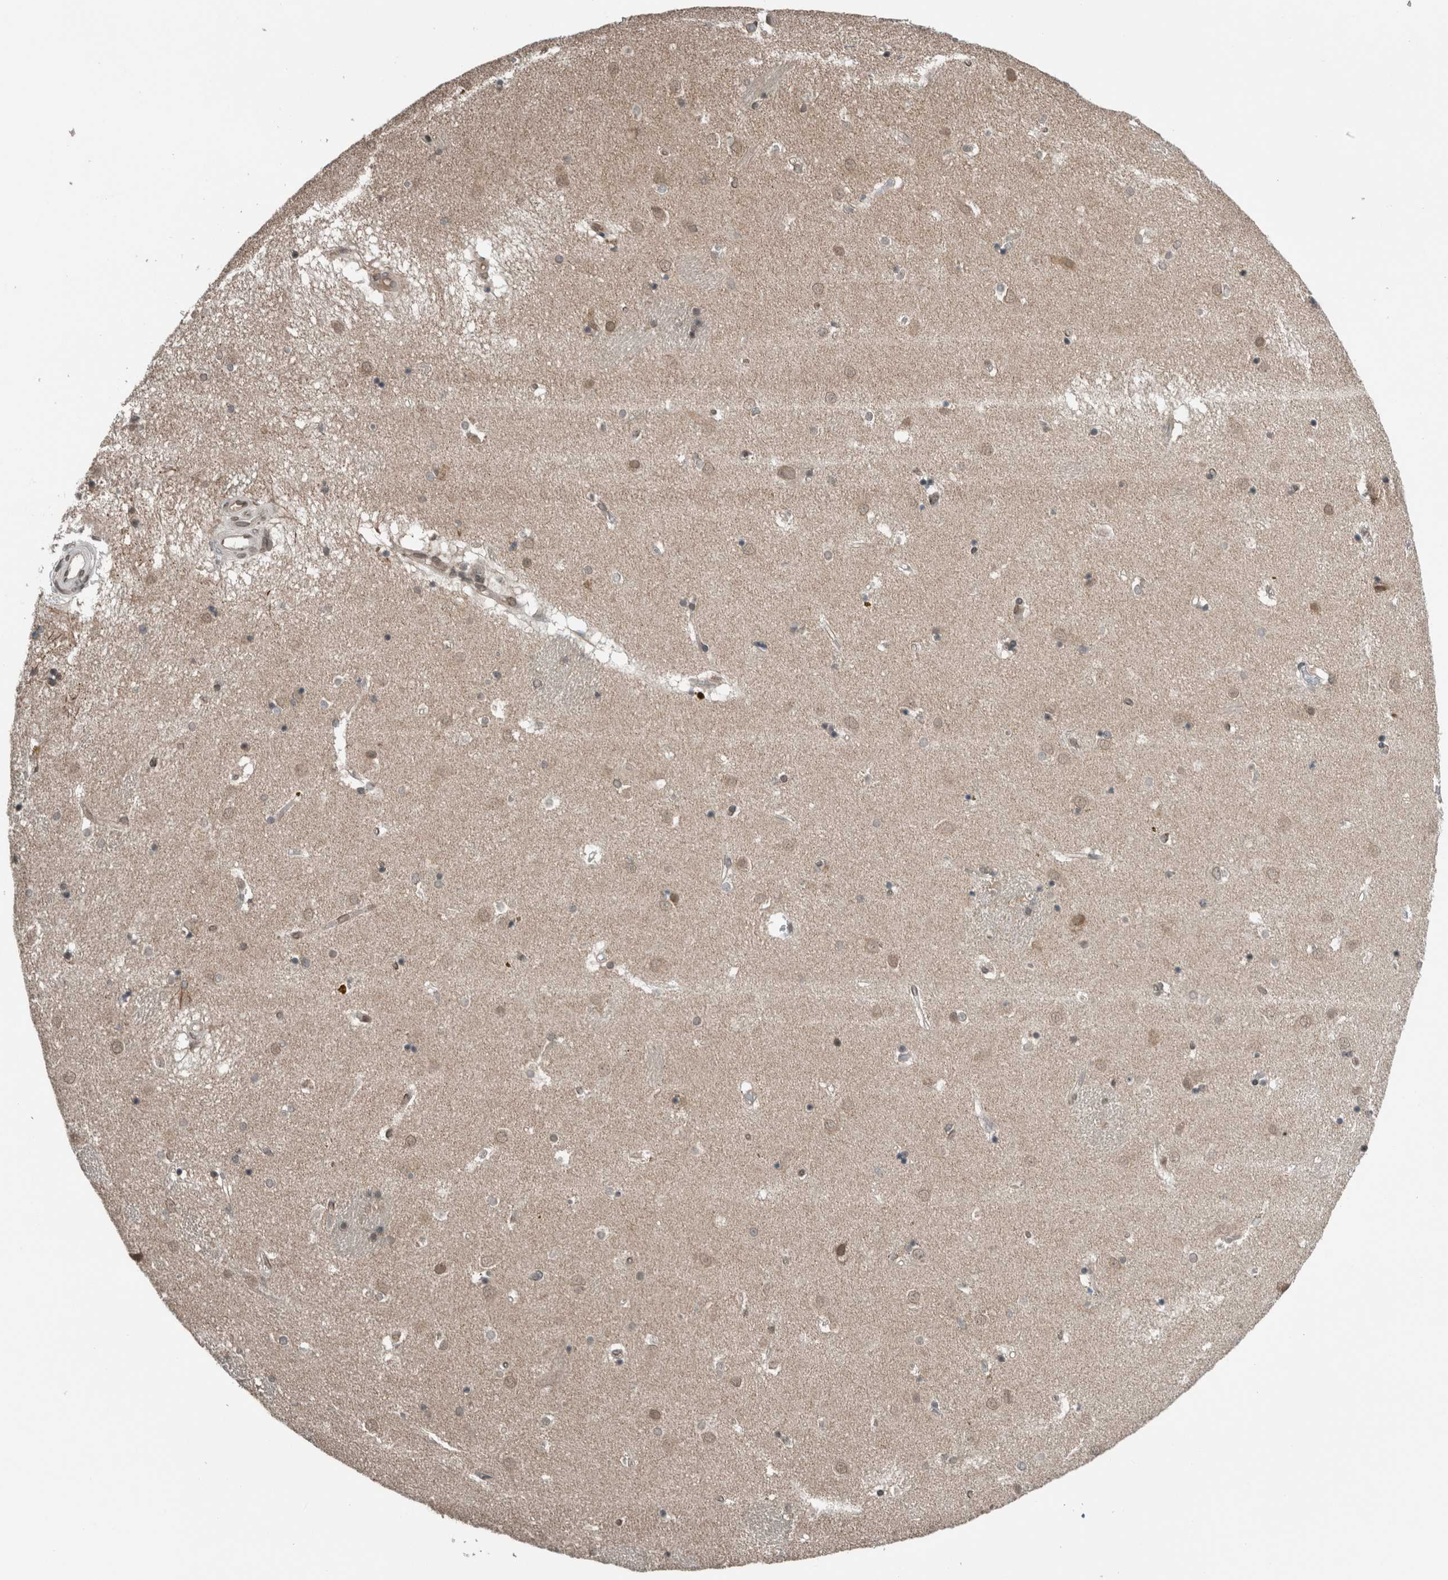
{"staining": {"intensity": "weak", "quantity": "<25%", "location": "cytoplasmic/membranous,nuclear"}, "tissue": "caudate", "cell_type": "Glial cells", "image_type": "normal", "snomed": [{"axis": "morphology", "description": "Normal tissue, NOS"}, {"axis": "topography", "description": "Lateral ventricle wall"}], "caption": "This is an IHC histopathology image of normal caudate. There is no staining in glial cells.", "gene": "SPAG7", "patient": {"sex": "male", "age": 70}}